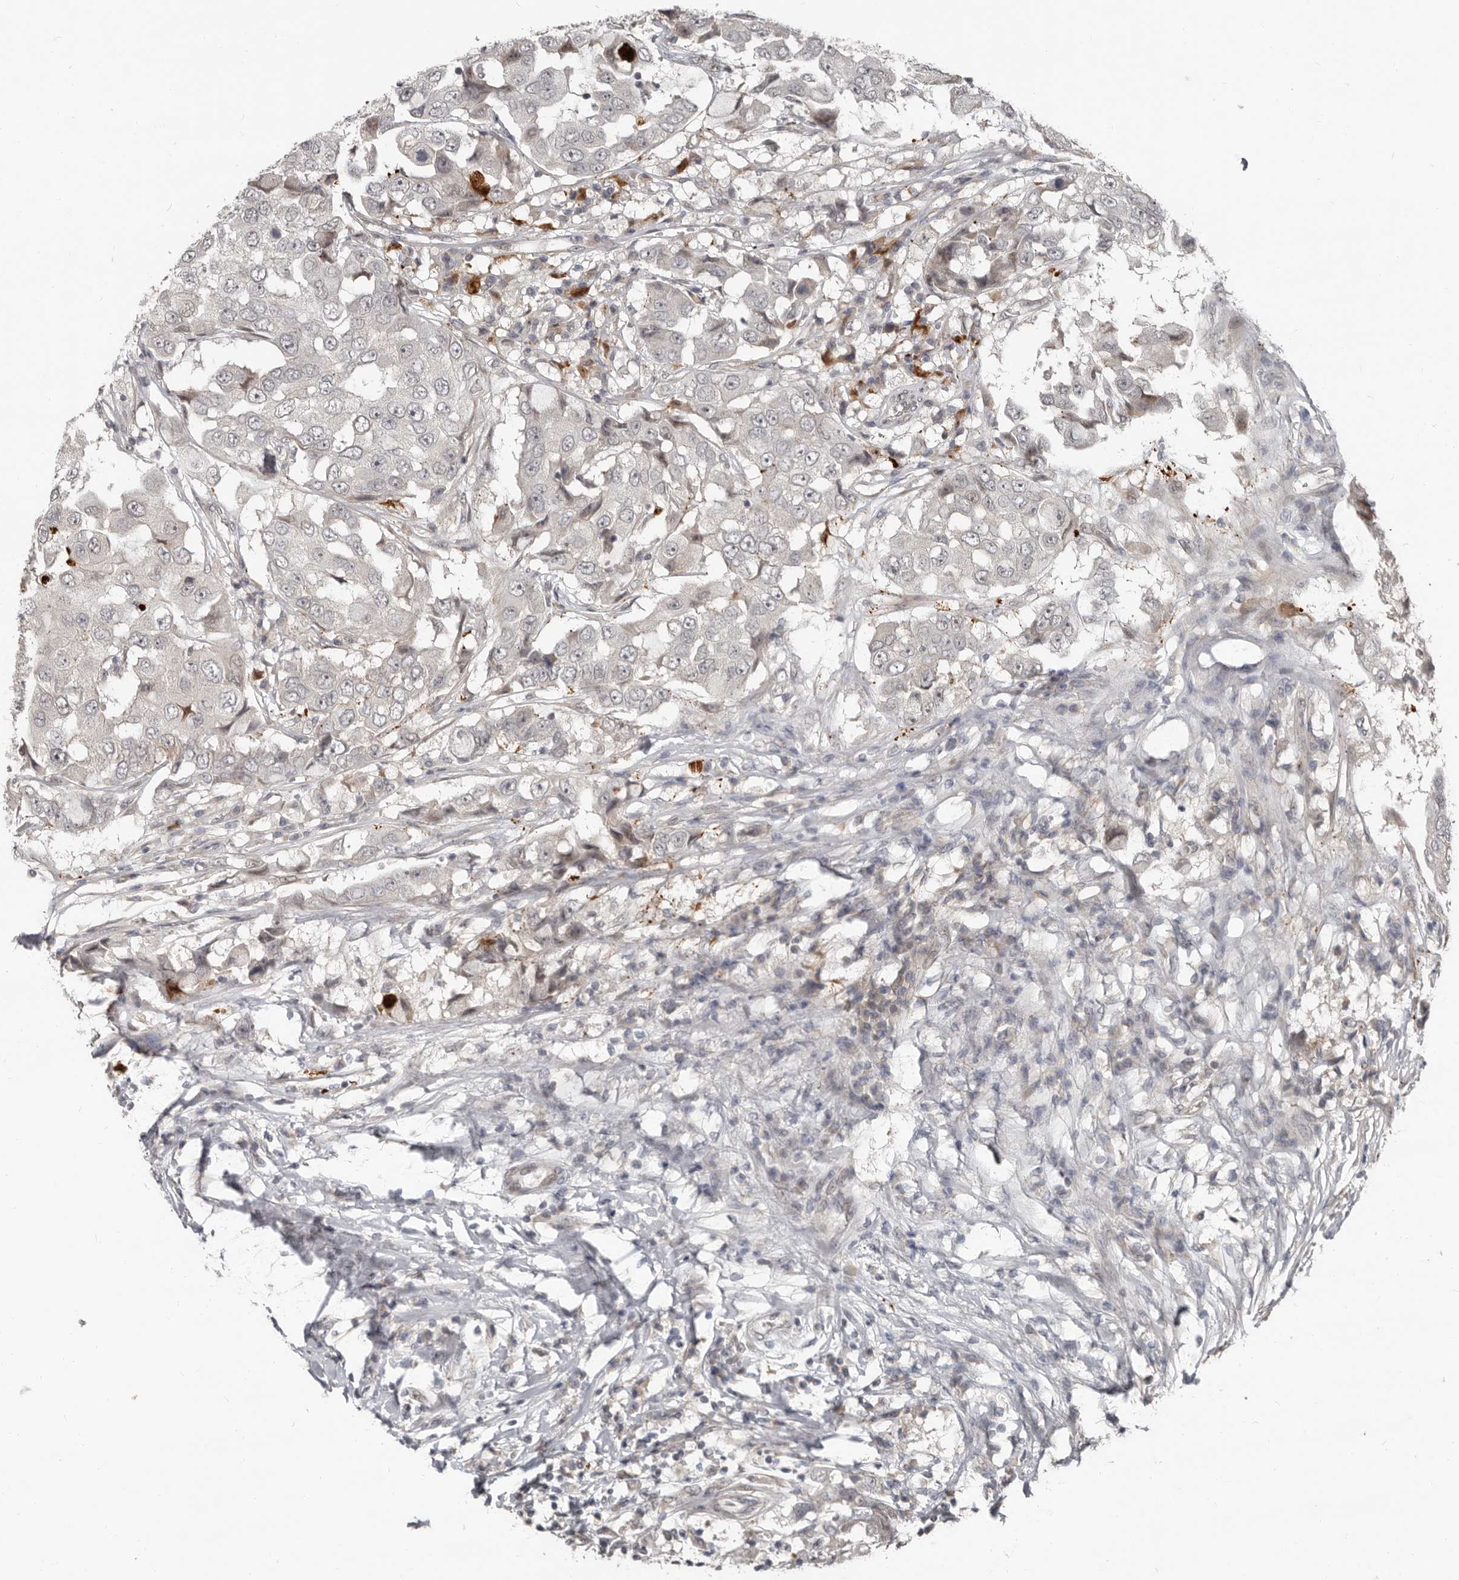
{"staining": {"intensity": "negative", "quantity": "none", "location": "none"}, "tissue": "breast cancer", "cell_type": "Tumor cells", "image_type": "cancer", "snomed": [{"axis": "morphology", "description": "Duct carcinoma"}, {"axis": "topography", "description": "Breast"}], "caption": "IHC image of neoplastic tissue: breast cancer (infiltrating ductal carcinoma) stained with DAB (3,3'-diaminobenzidine) displays no significant protein staining in tumor cells.", "gene": "APOL6", "patient": {"sex": "female", "age": 27}}